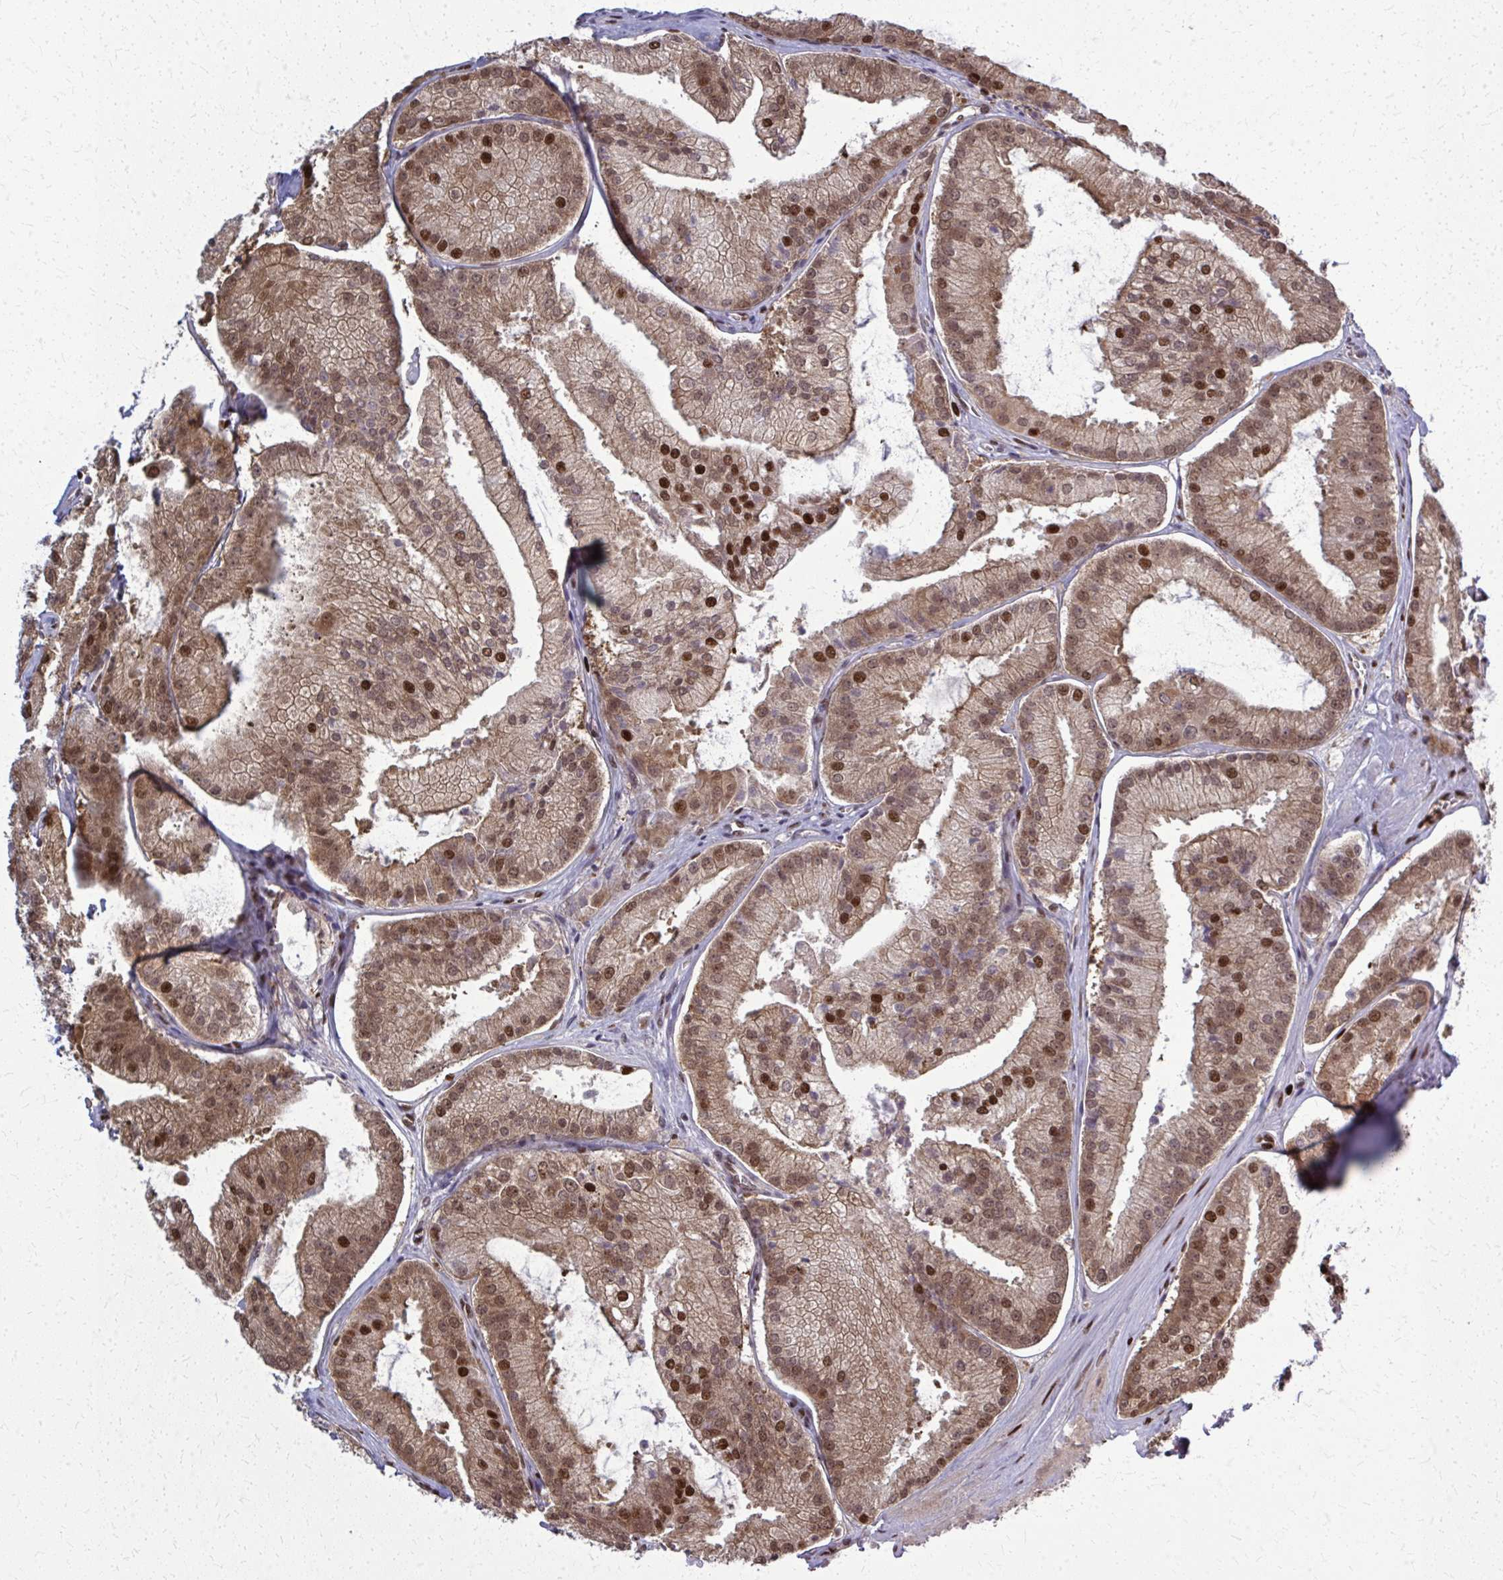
{"staining": {"intensity": "strong", "quantity": ">75%", "location": "cytoplasmic/membranous,nuclear"}, "tissue": "prostate cancer", "cell_type": "Tumor cells", "image_type": "cancer", "snomed": [{"axis": "morphology", "description": "Adenocarcinoma, High grade"}, {"axis": "topography", "description": "Prostate"}], "caption": "Tumor cells display high levels of strong cytoplasmic/membranous and nuclear expression in approximately >75% of cells in high-grade adenocarcinoma (prostate). (DAB IHC, brown staining for protein, blue staining for nuclei).", "gene": "ZNF559", "patient": {"sex": "male", "age": 73}}